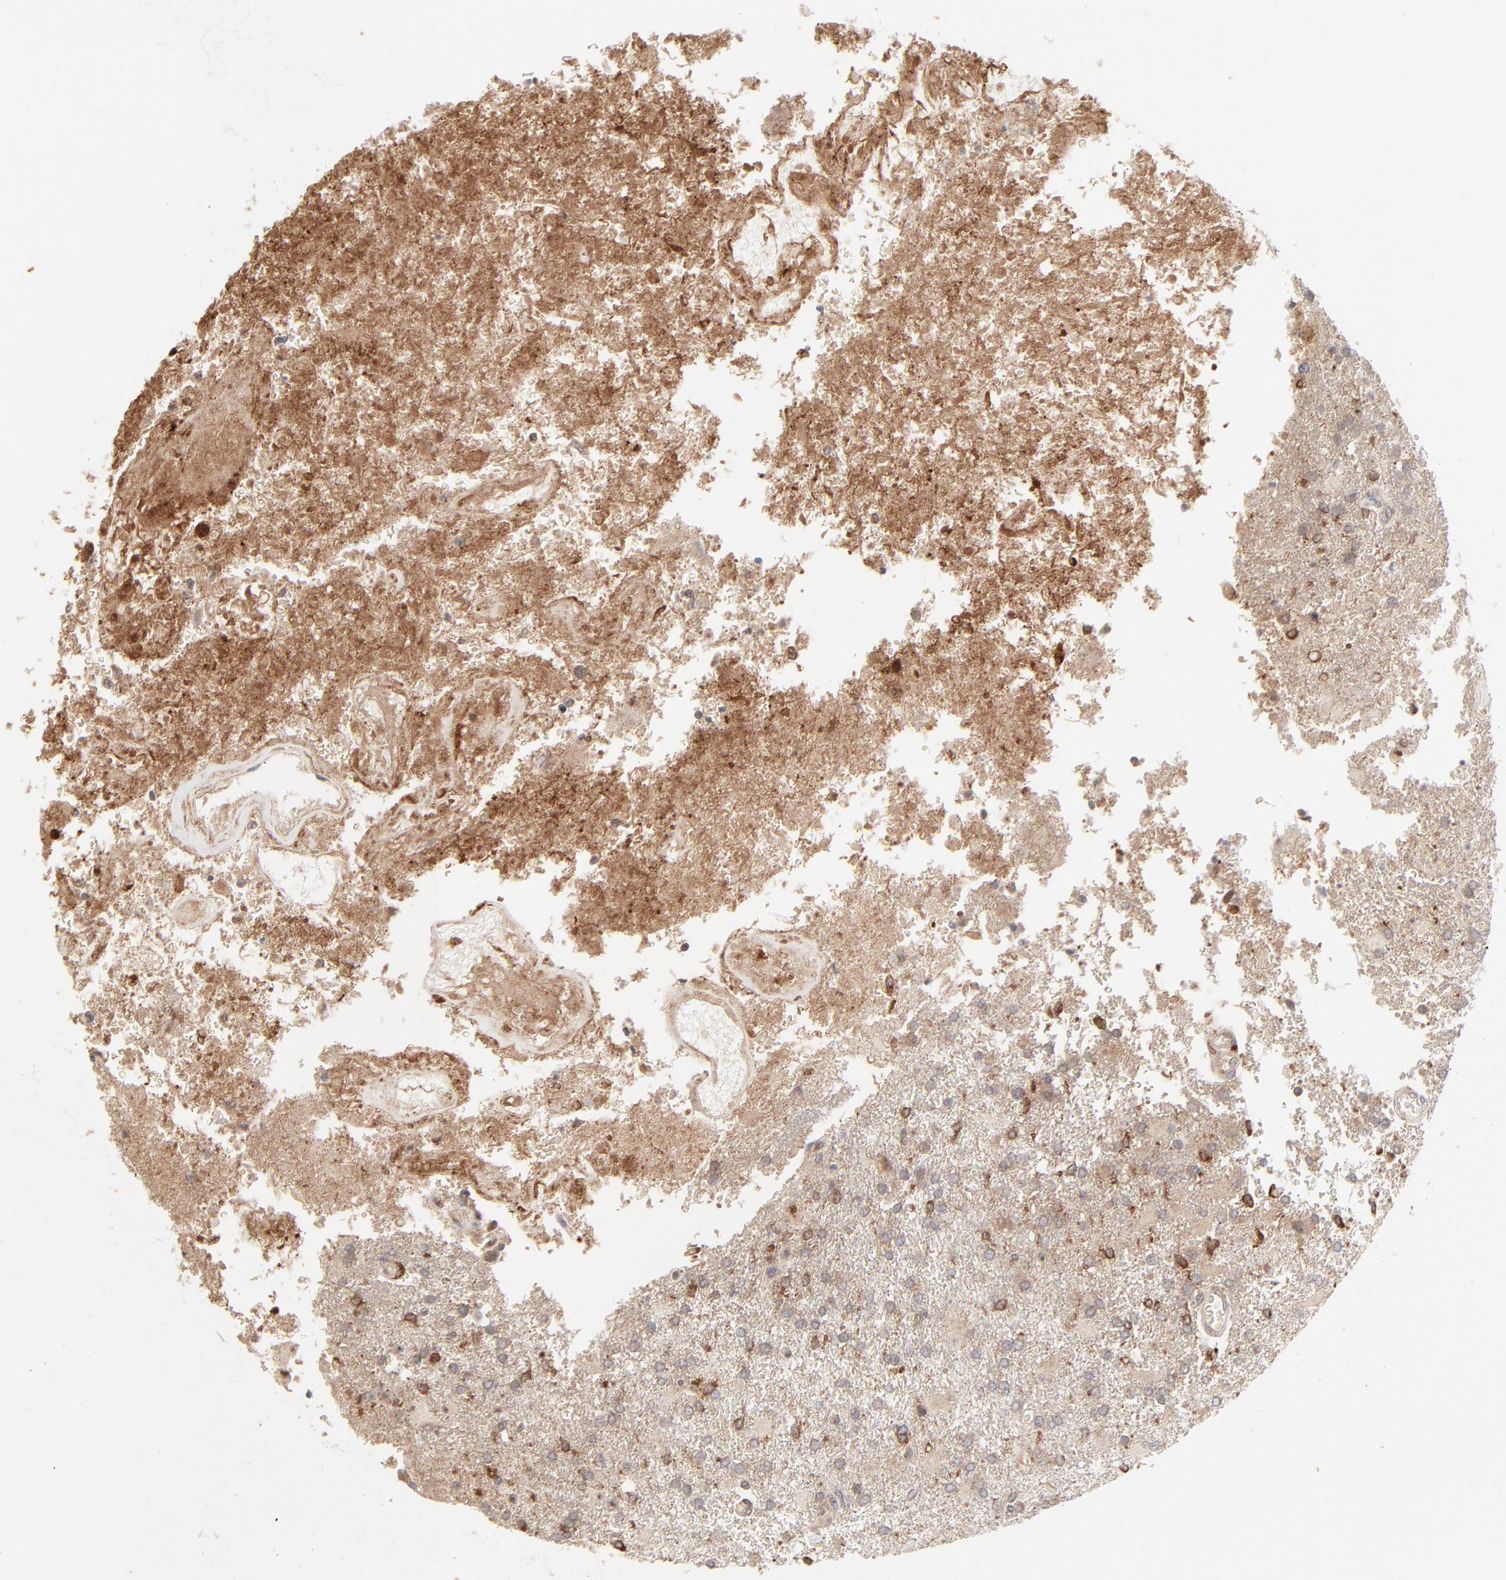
{"staining": {"intensity": "moderate", "quantity": "25%-75%", "location": "cytoplasmic/membranous"}, "tissue": "glioma", "cell_type": "Tumor cells", "image_type": "cancer", "snomed": [{"axis": "morphology", "description": "Glioma, malignant, High grade"}, {"axis": "topography", "description": "Cerebral cortex"}], "caption": "Human high-grade glioma (malignant) stained with a brown dye demonstrates moderate cytoplasmic/membranous positive positivity in about 25%-75% of tumor cells.", "gene": "RAB5C", "patient": {"sex": "male", "age": 79}}